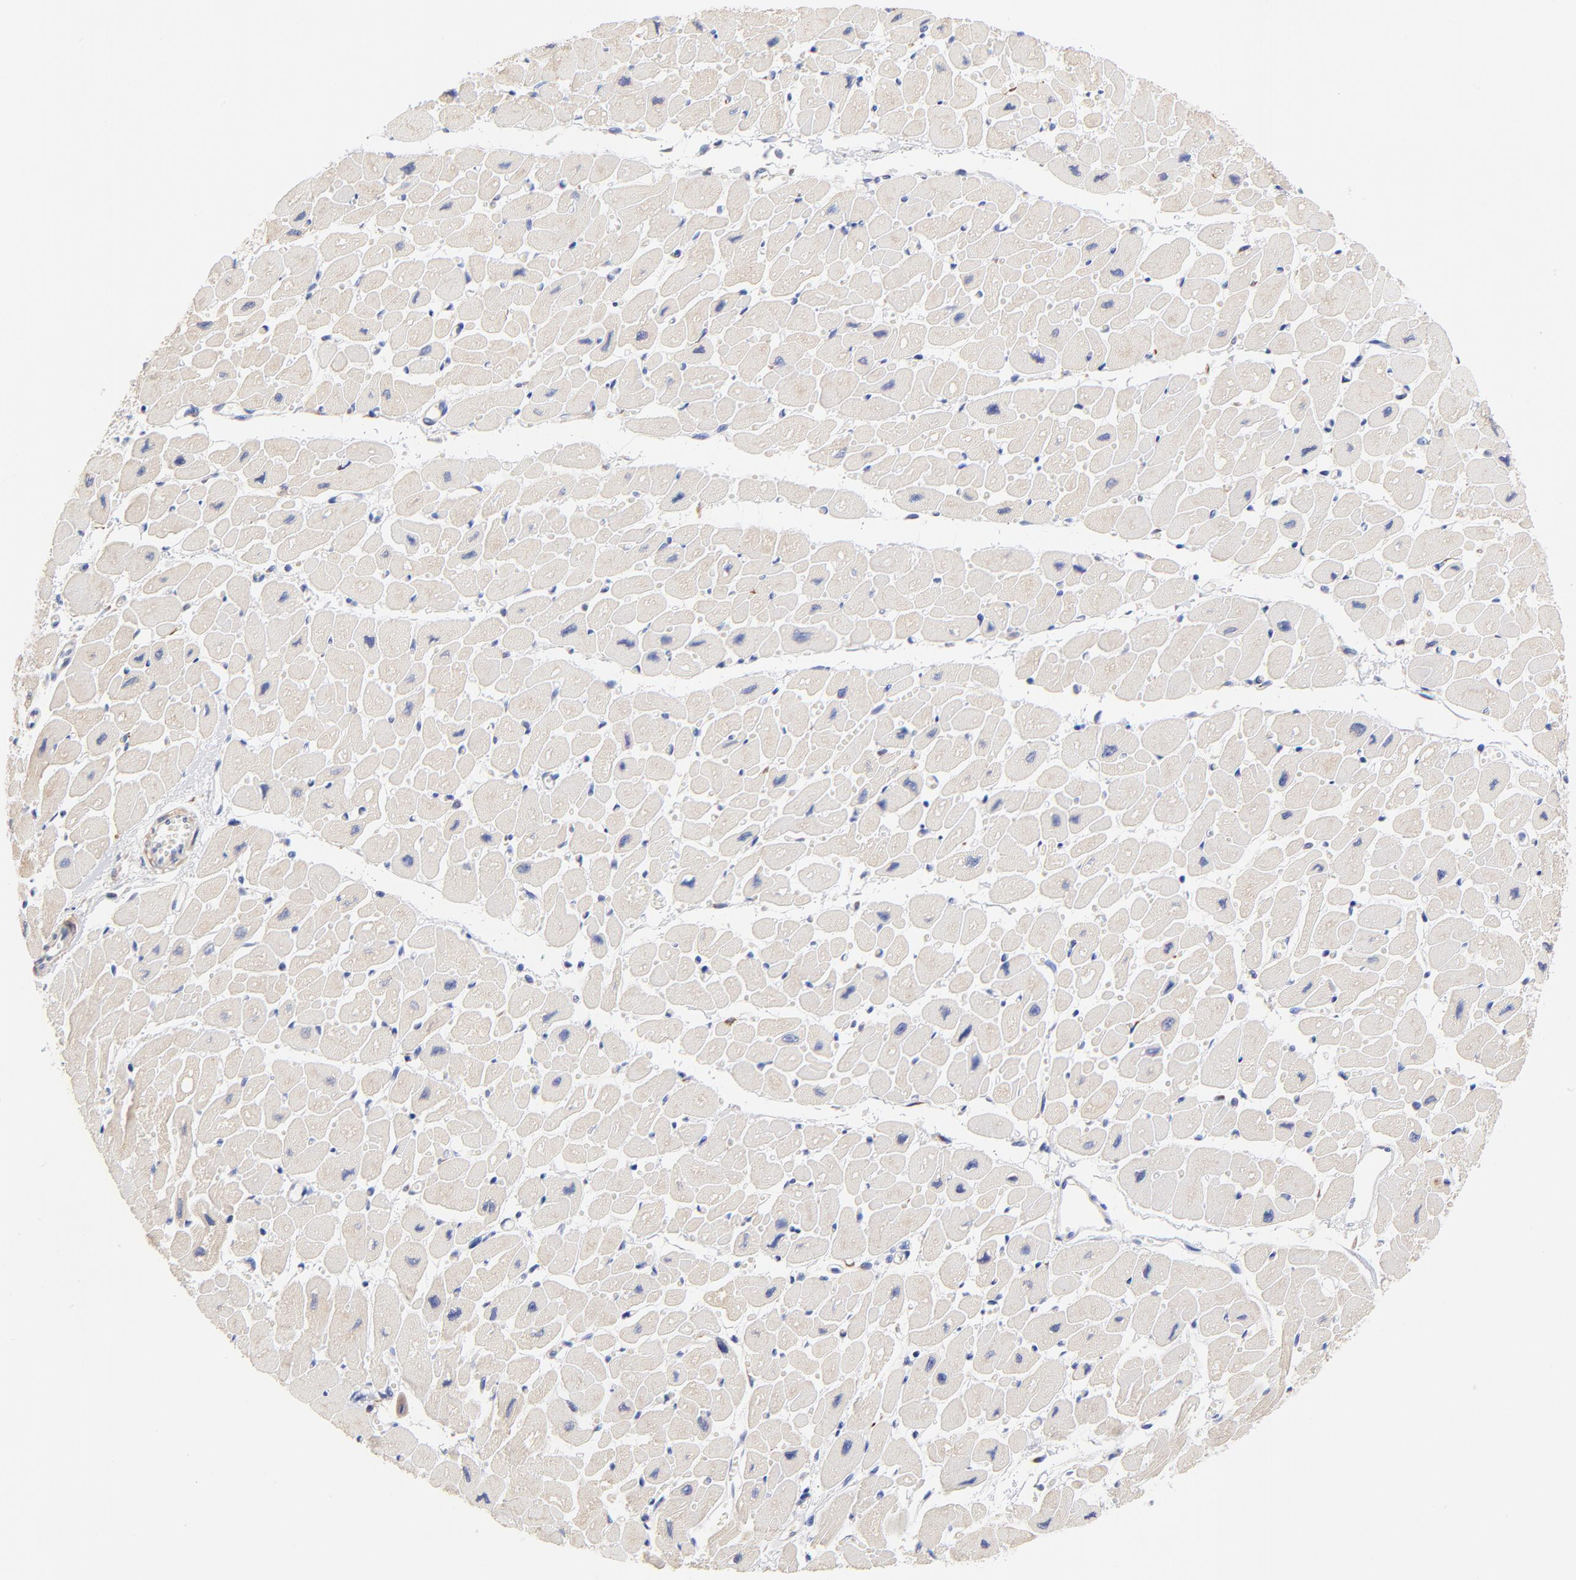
{"staining": {"intensity": "moderate", "quantity": "<25%", "location": "cytoplasmic/membranous"}, "tissue": "heart muscle", "cell_type": "Cardiomyocytes", "image_type": "normal", "snomed": [{"axis": "morphology", "description": "Normal tissue, NOS"}, {"axis": "topography", "description": "Heart"}], "caption": "The image displays a brown stain indicating the presence of a protein in the cytoplasmic/membranous of cardiomyocytes in heart muscle. The protein of interest is stained brown, and the nuclei are stained in blue (DAB (3,3'-diaminobenzidine) IHC with brightfield microscopy, high magnification).", "gene": "TWNK", "patient": {"sex": "female", "age": 54}}